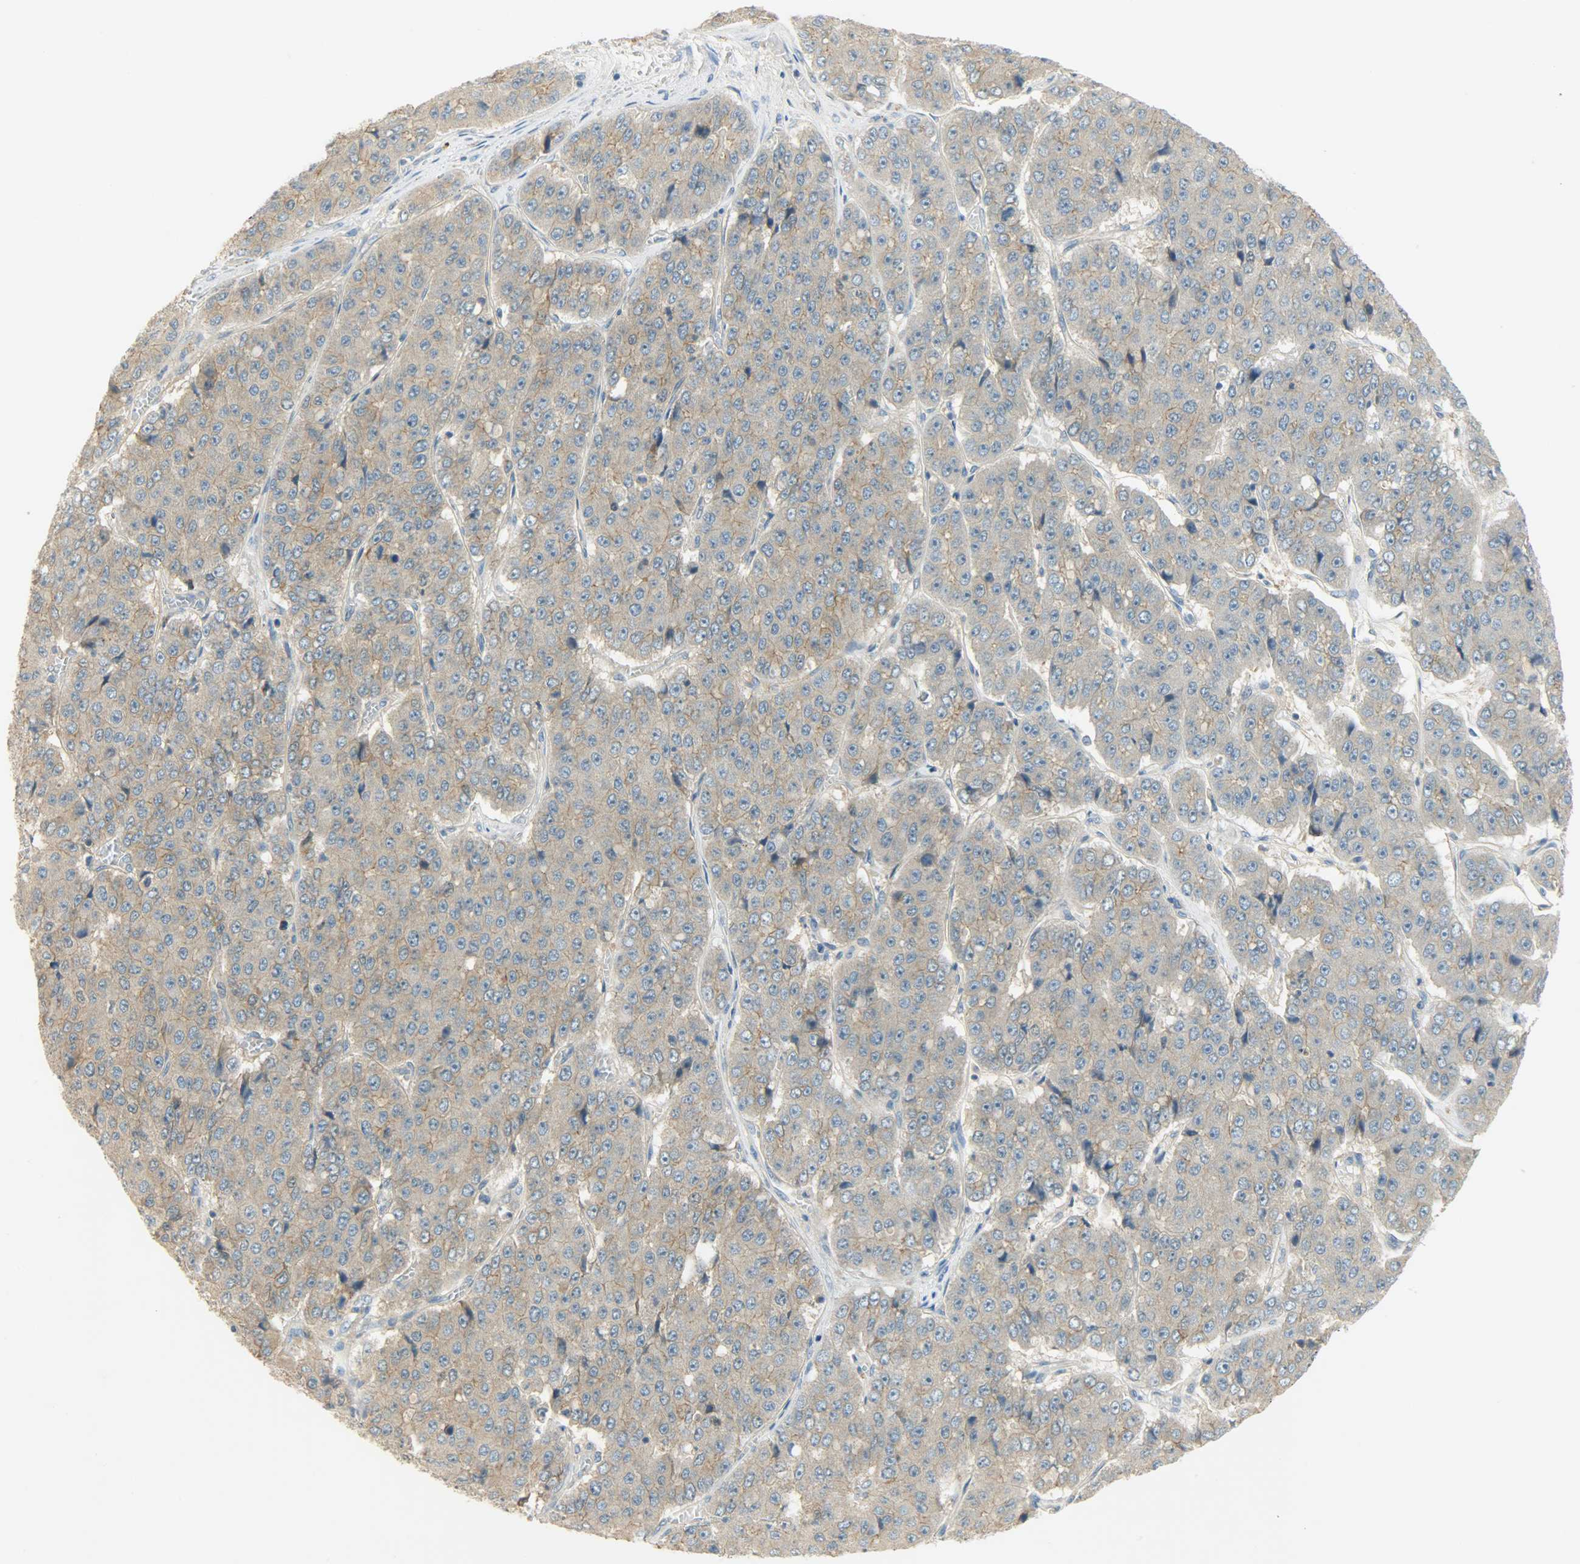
{"staining": {"intensity": "moderate", "quantity": ">75%", "location": "cytoplasmic/membranous"}, "tissue": "pancreatic cancer", "cell_type": "Tumor cells", "image_type": "cancer", "snomed": [{"axis": "morphology", "description": "Adenocarcinoma, NOS"}, {"axis": "topography", "description": "Pancreas"}], "caption": "An image of human pancreatic cancer (adenocarcinoma) stained for a protein displays moderate cytoplasmic/membranous brown staining in tumor cells.", "gene": "DSG2", "patient": {"sex": "male", "age": 50}}